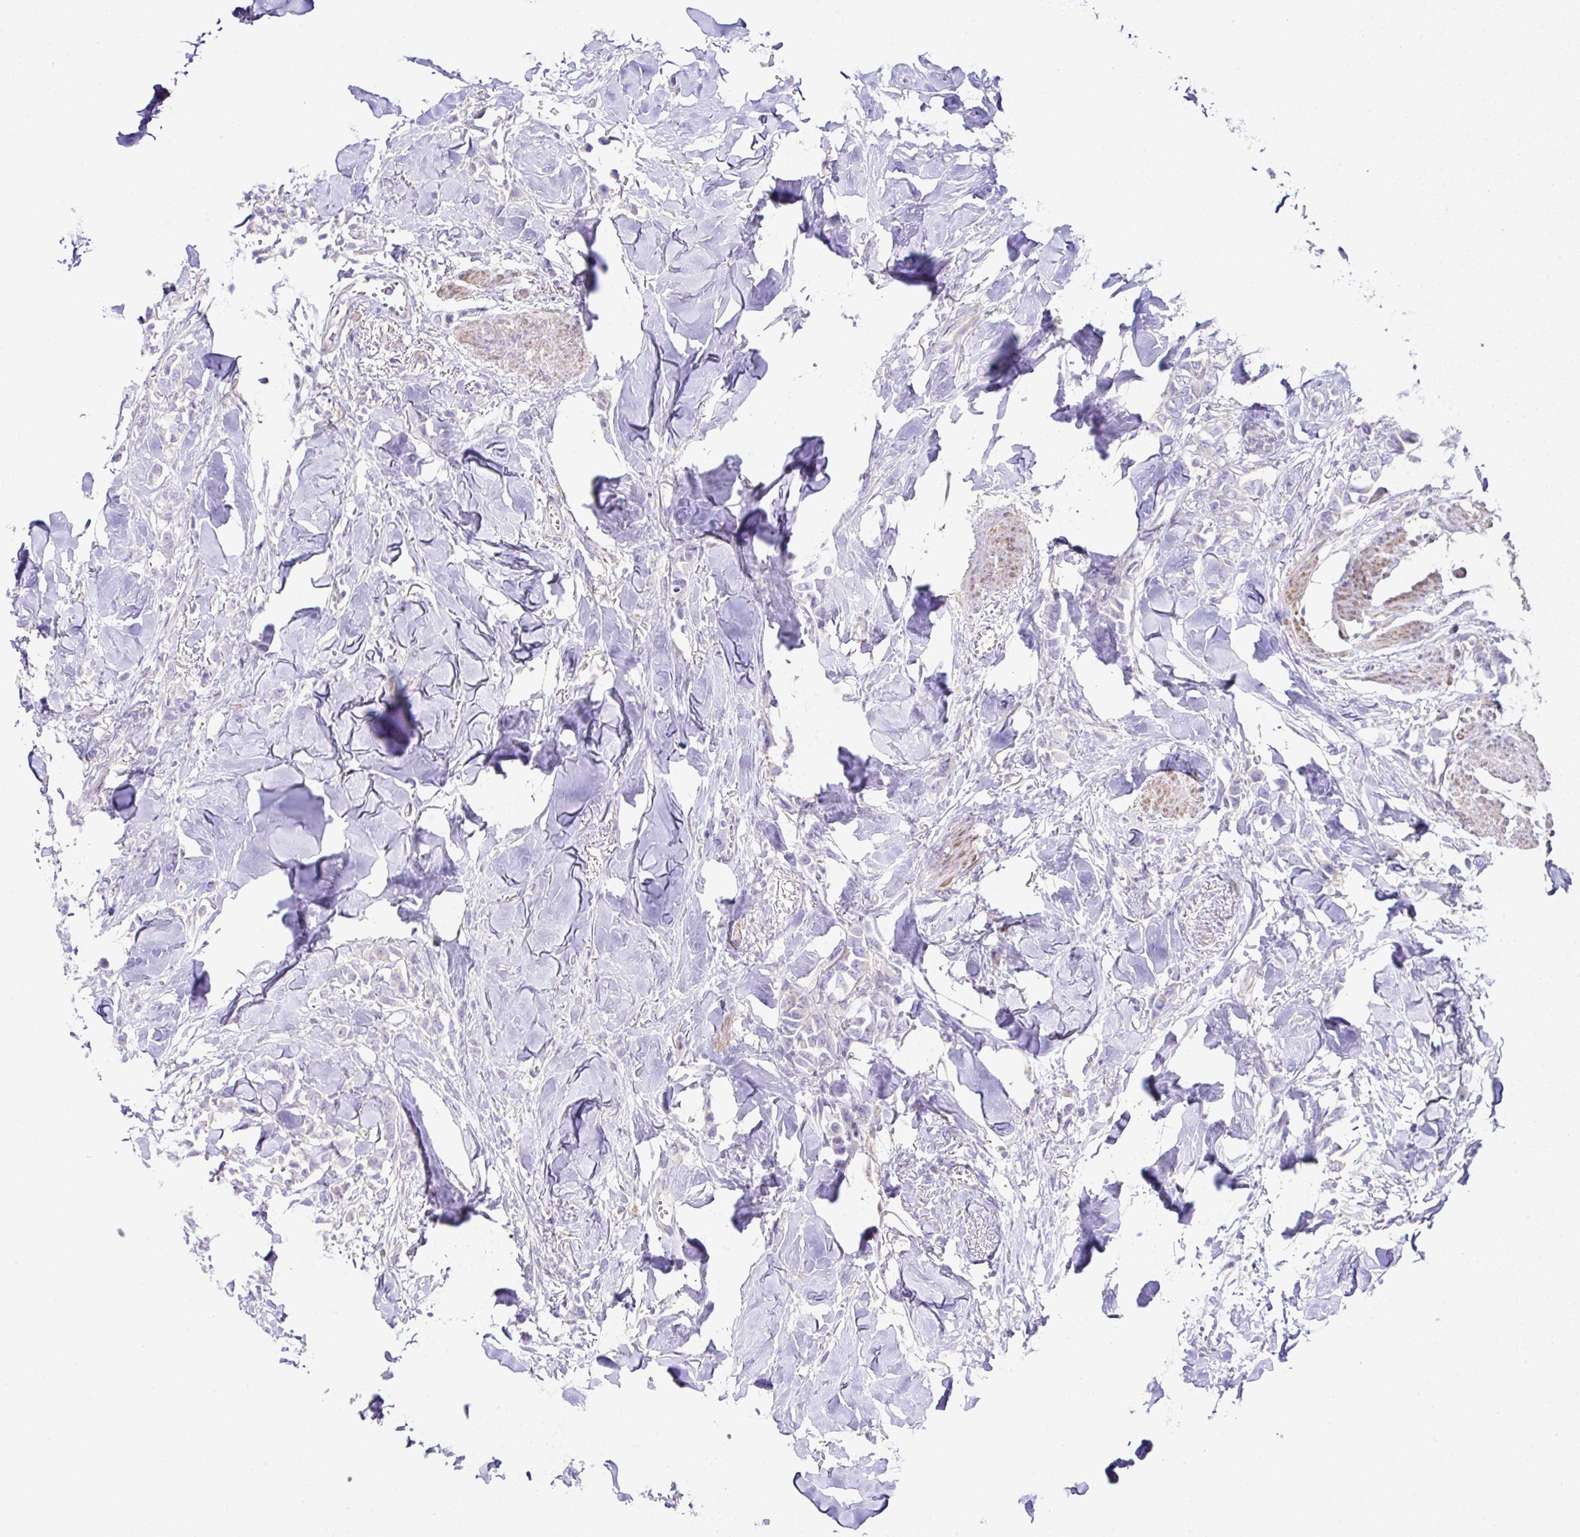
{"staining": {"intensity": "negative", "quantity": "none", "location": "none"}, "tissue": "breast cancer", "cell_type": "Tumor cells", "image_type": "cancer", "snomed": [{"axis": "morphology", "description": "Lobular carcinoma"}, {"axis": "topography", "description": "Breast"}], "caption": "Tumor cells are negative for protein expression in human lobular carcinoma (breast). The staining is performed using DAB (3,3'-diaminobenzidine) brown chromogen with nuclei counter-stained in using hematoxylin.", "gene": "OR4P4", "patient": {"sex": "female", "age": 91}}